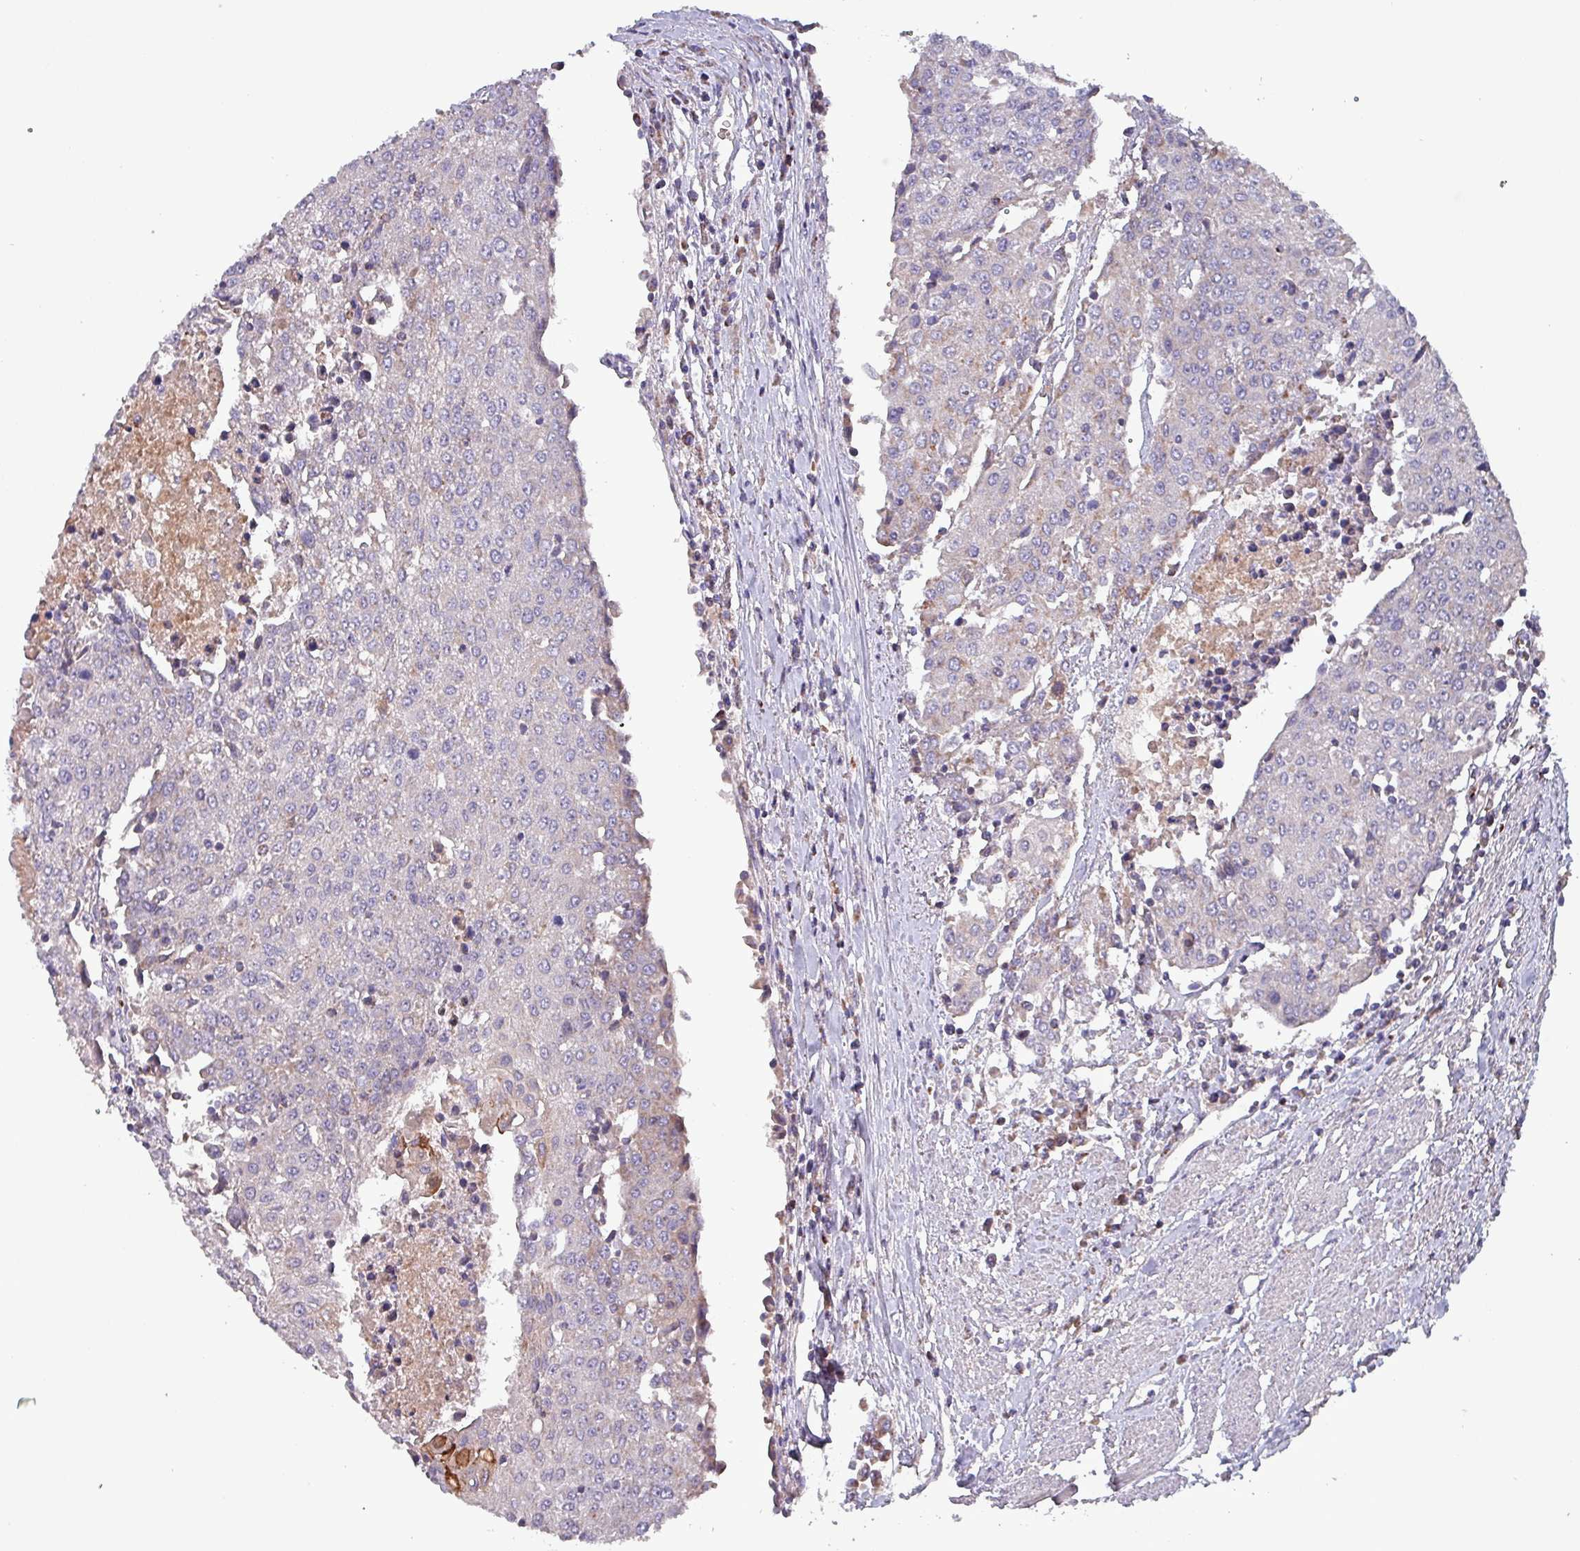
{"staining": {"intensity": "negative", "quantity": "none", "location": "none"}, "tissue": "urothelial cancer", "cell_type": "Tumor cells", "image_type": "cancer", "snomed": [{"axis": "morphology", "description": "Urothelial carcinoma, High grade"}, {"axis": "topography", "description": "Urinary bladder"}], "caption": "High magnification brightfield microscopy of urothelial cancer stained with DAB (3,3'-diaminobenzidine) (brown) and counterstained with hematoxylin (blue): tumor cells show no significant staining. Brightfield microscopy of IHC stained with DAB (3,3'-diaminobenzidine) (brown) and hematoxylin (blue), captured at high magnification.", "gene": "ZNF322", "patient": {"sex": "female", "age": 85}}